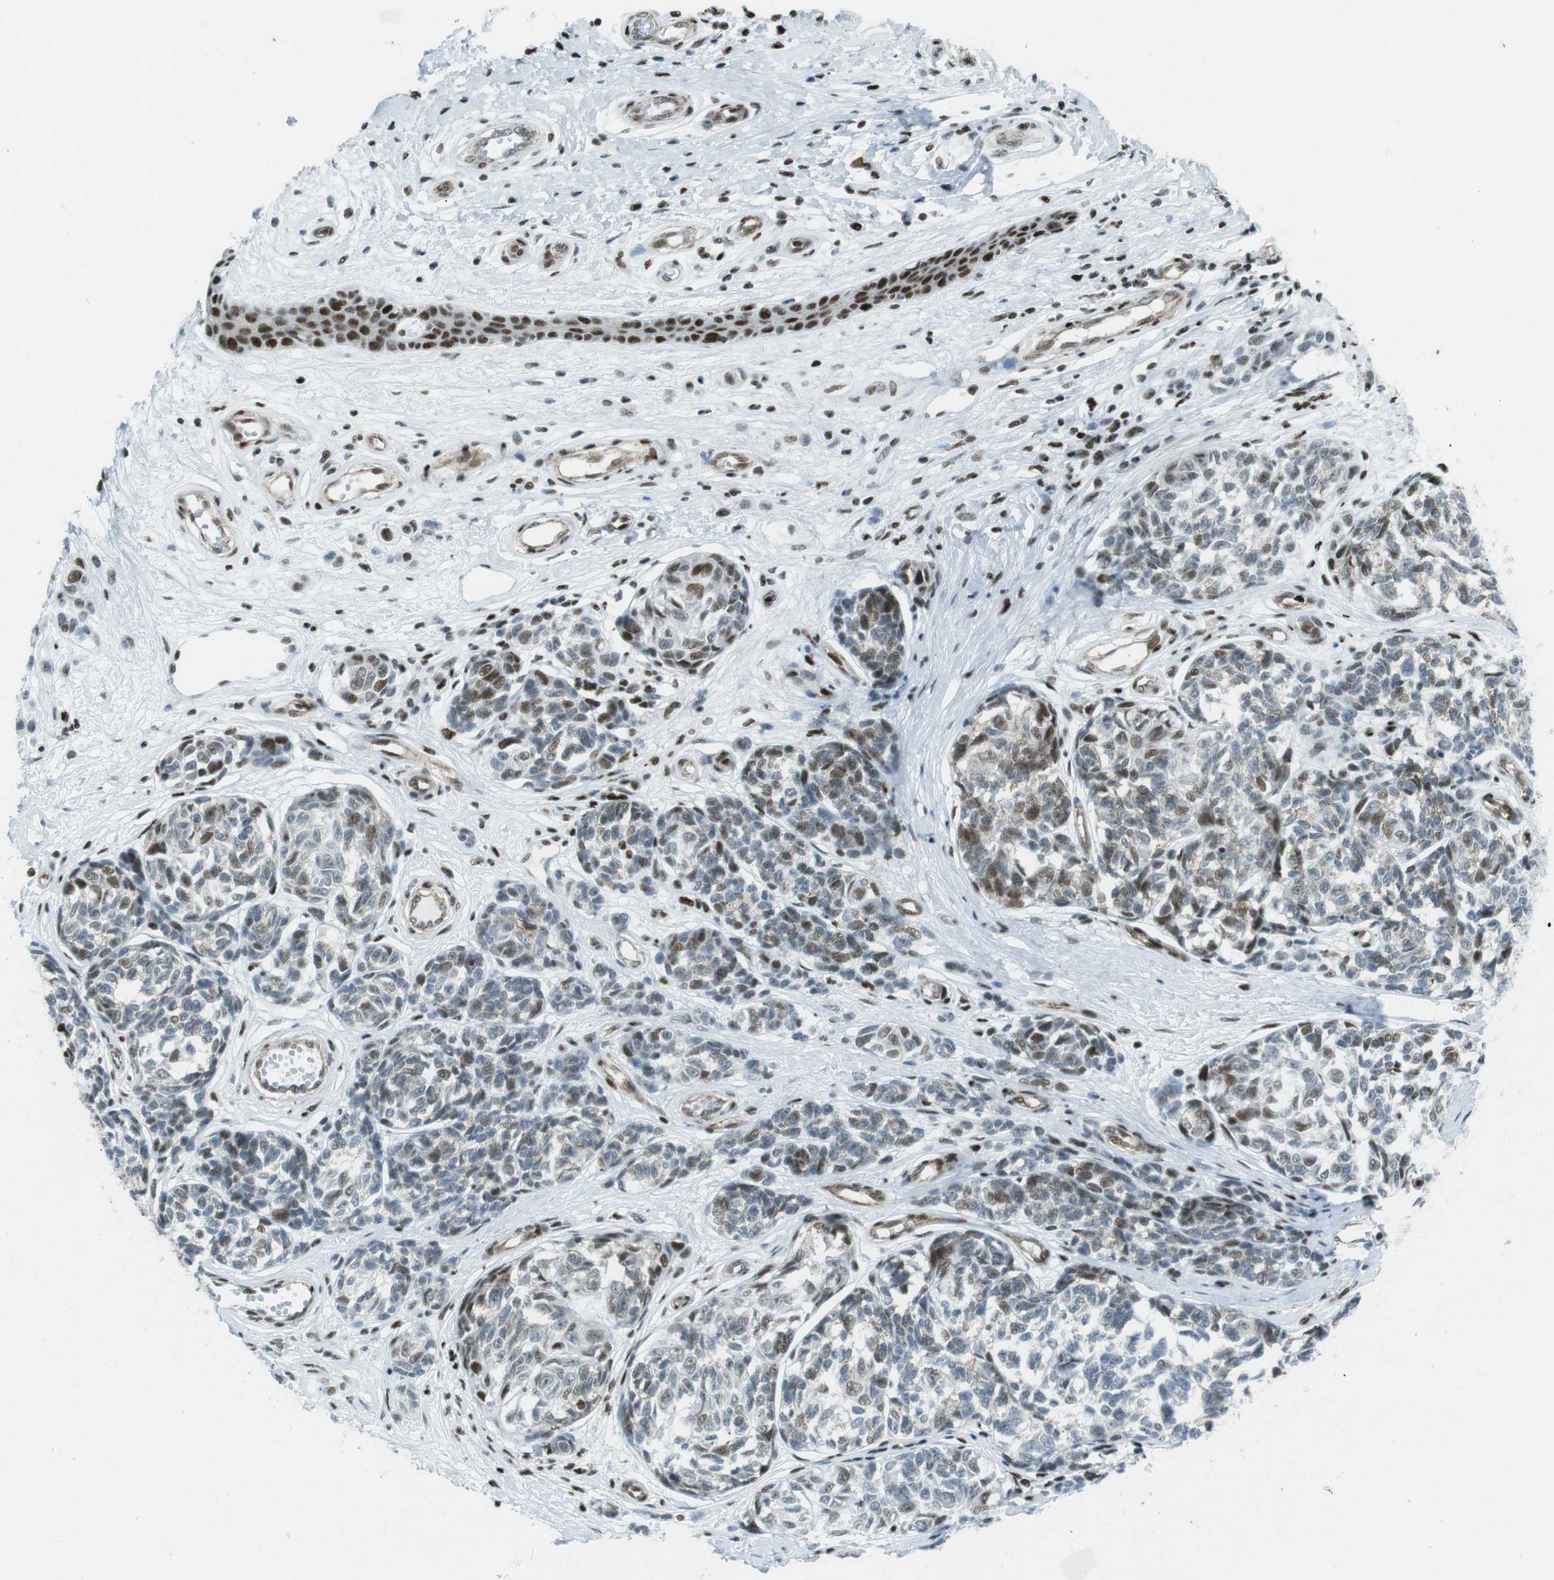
{"staining": {"intensity": "moderate", "quantity": "25%-75%", "location": "nuclear"}, "tissue": "melanoma", "cell_type": "Tumor cells", "image_type": "cancer", "snomed": [{"axis": "morphology", "description": "Malignant melanoma, NOS"}, {"axis": "topography", "description": "Skin"}], "caption": "Immunohistochemistry image of neoplastic tissue: malignant melanoma stained using immunohistochemistry (IHC) shows medium levels of moderate protein expression localized specifically in the nuclear of tumor cells, appearing as a nuclear brown color.", "gene": "ARID1A", "patient": {"sex": "female", "age": 64}}